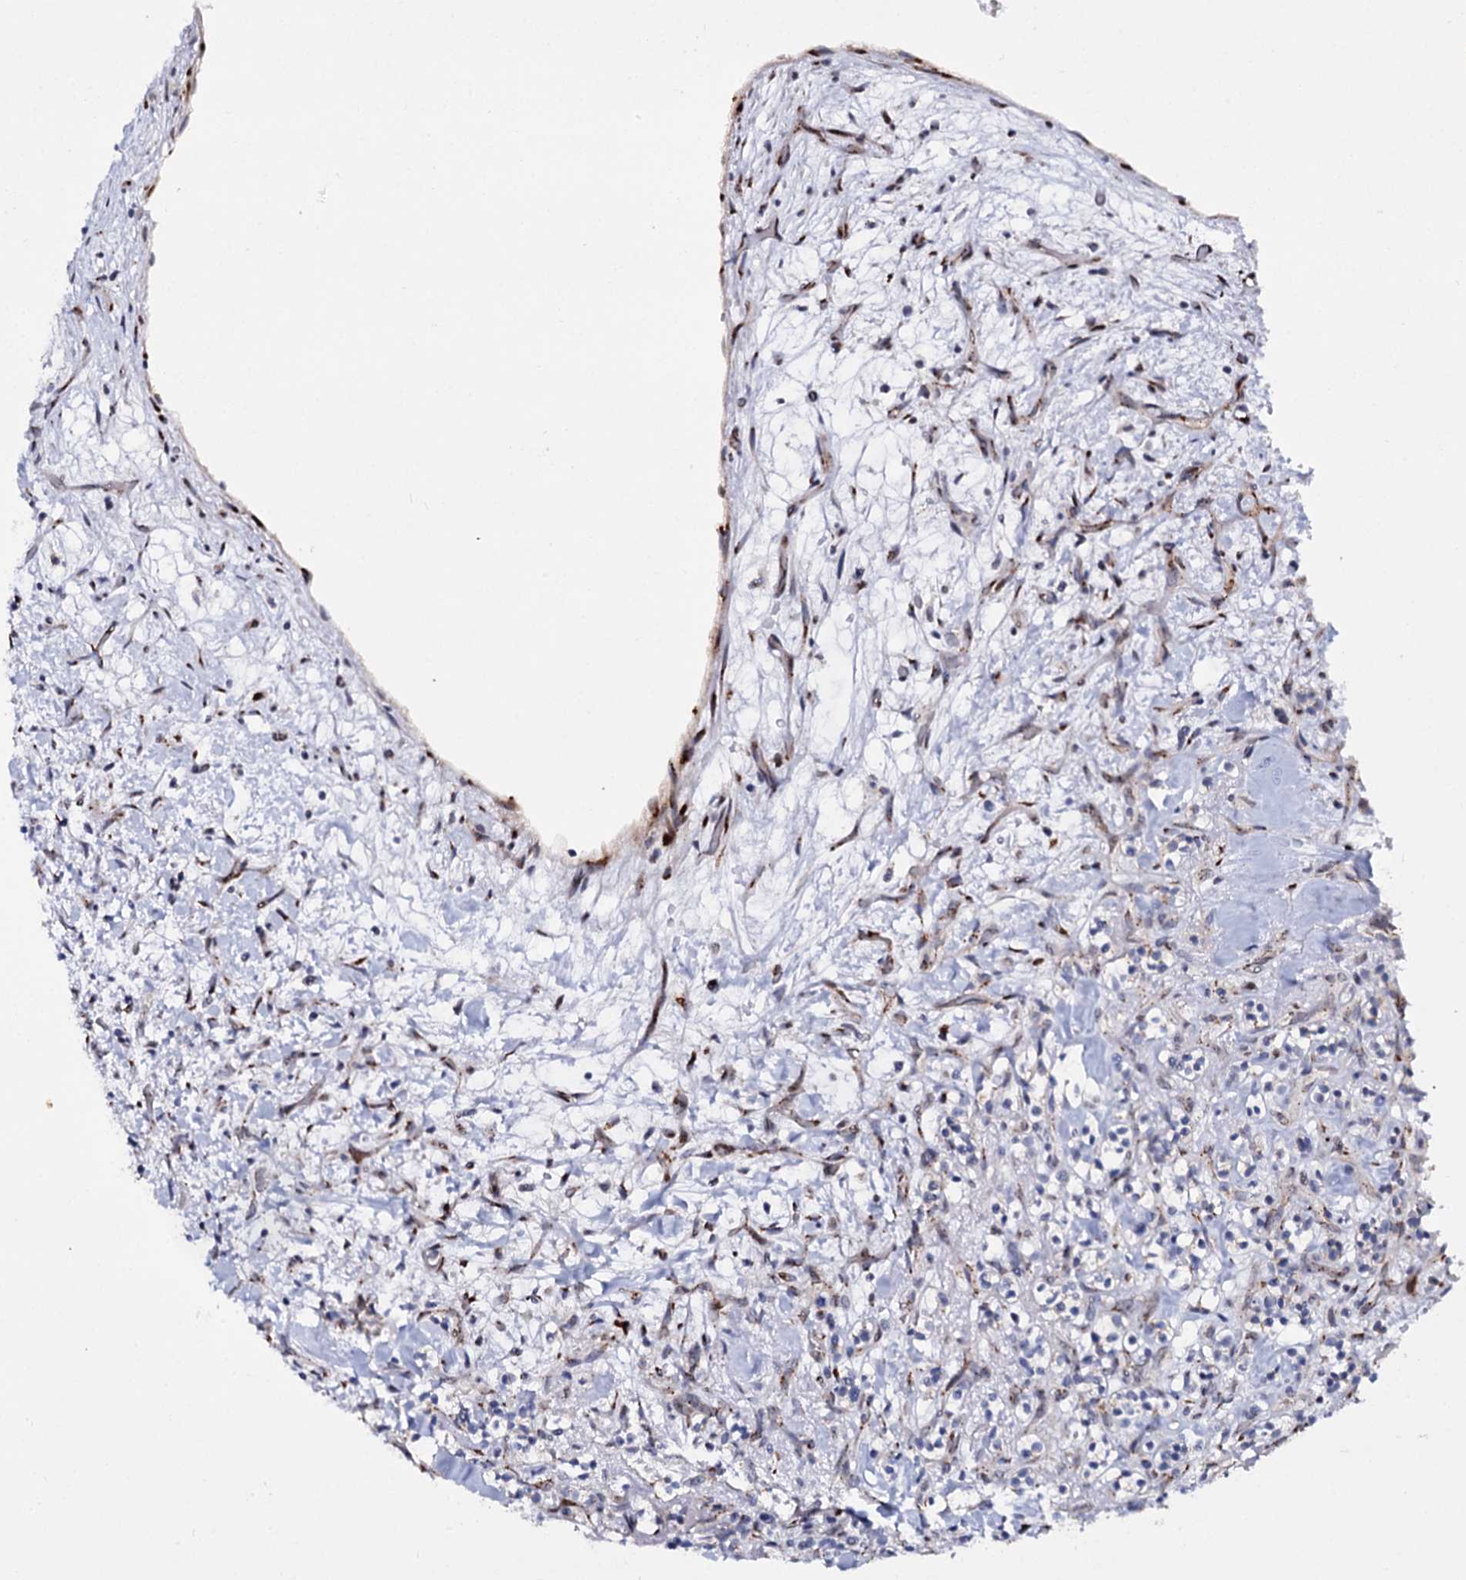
{"staining": {"intensity": "negative", "quantity": "none", "location": "none"}, "tissue": "renal cancer", "cell_type": "Tumor cells", "image_type": "cancer", "snomed": [{"axis": "morphology", "description": "Adenocarcinoma, NOS"}, {"axis": "topography", "description": "Kidney"}], "caption": "An immunohistochemistry histopathology image of renal adenocarcinoma is shown. There is no staining in tumor cells of renal adenocarcinoma. (DAB (3,3'-diaminobenzidine) IHC visualized using brightfield microscopy, high magnification).", "gene": "THAP2", "patient": {"sex": "male", "age": 77}}